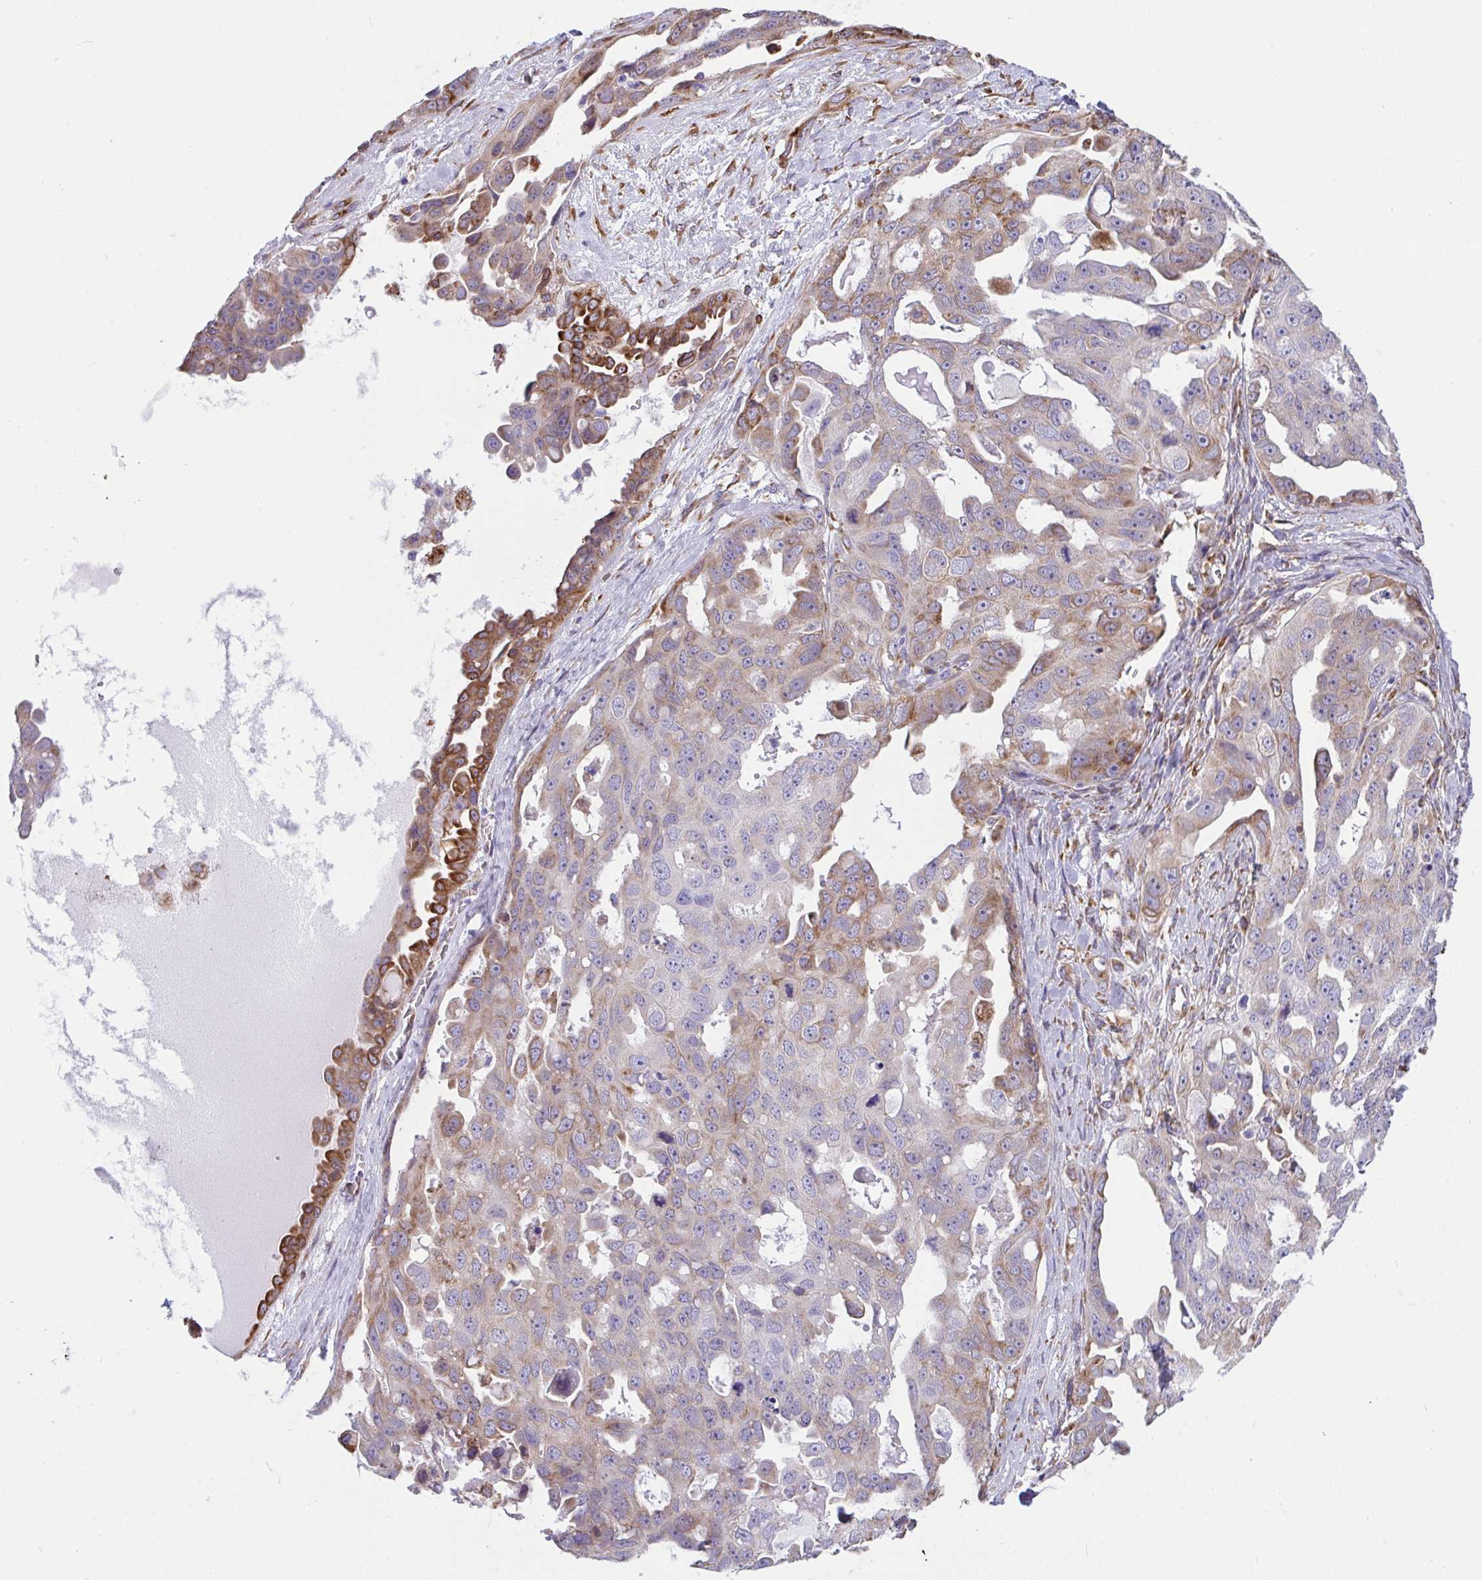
{"staining": {"intensity": "moderate", "quantity": "<25%", "location": "cytoplasmic/membranous"}, "tissue": "ovarian cancer", "cell_type": "Tumor cells", "image_type": "cancer", "snomed": [{"axis": "morphology", "description": "Carcinoma, endometroid"}, {"axis": "topography", "description": "Ovary"}], "caption": "An image of human endometroid carcinoma (ovarian) stained for a protein demonstrates moderate cytoplasmic/membranous brown staining in tumor cells.", "gene": "ASPH", "patient": {"sex": "female", "age": 70}}